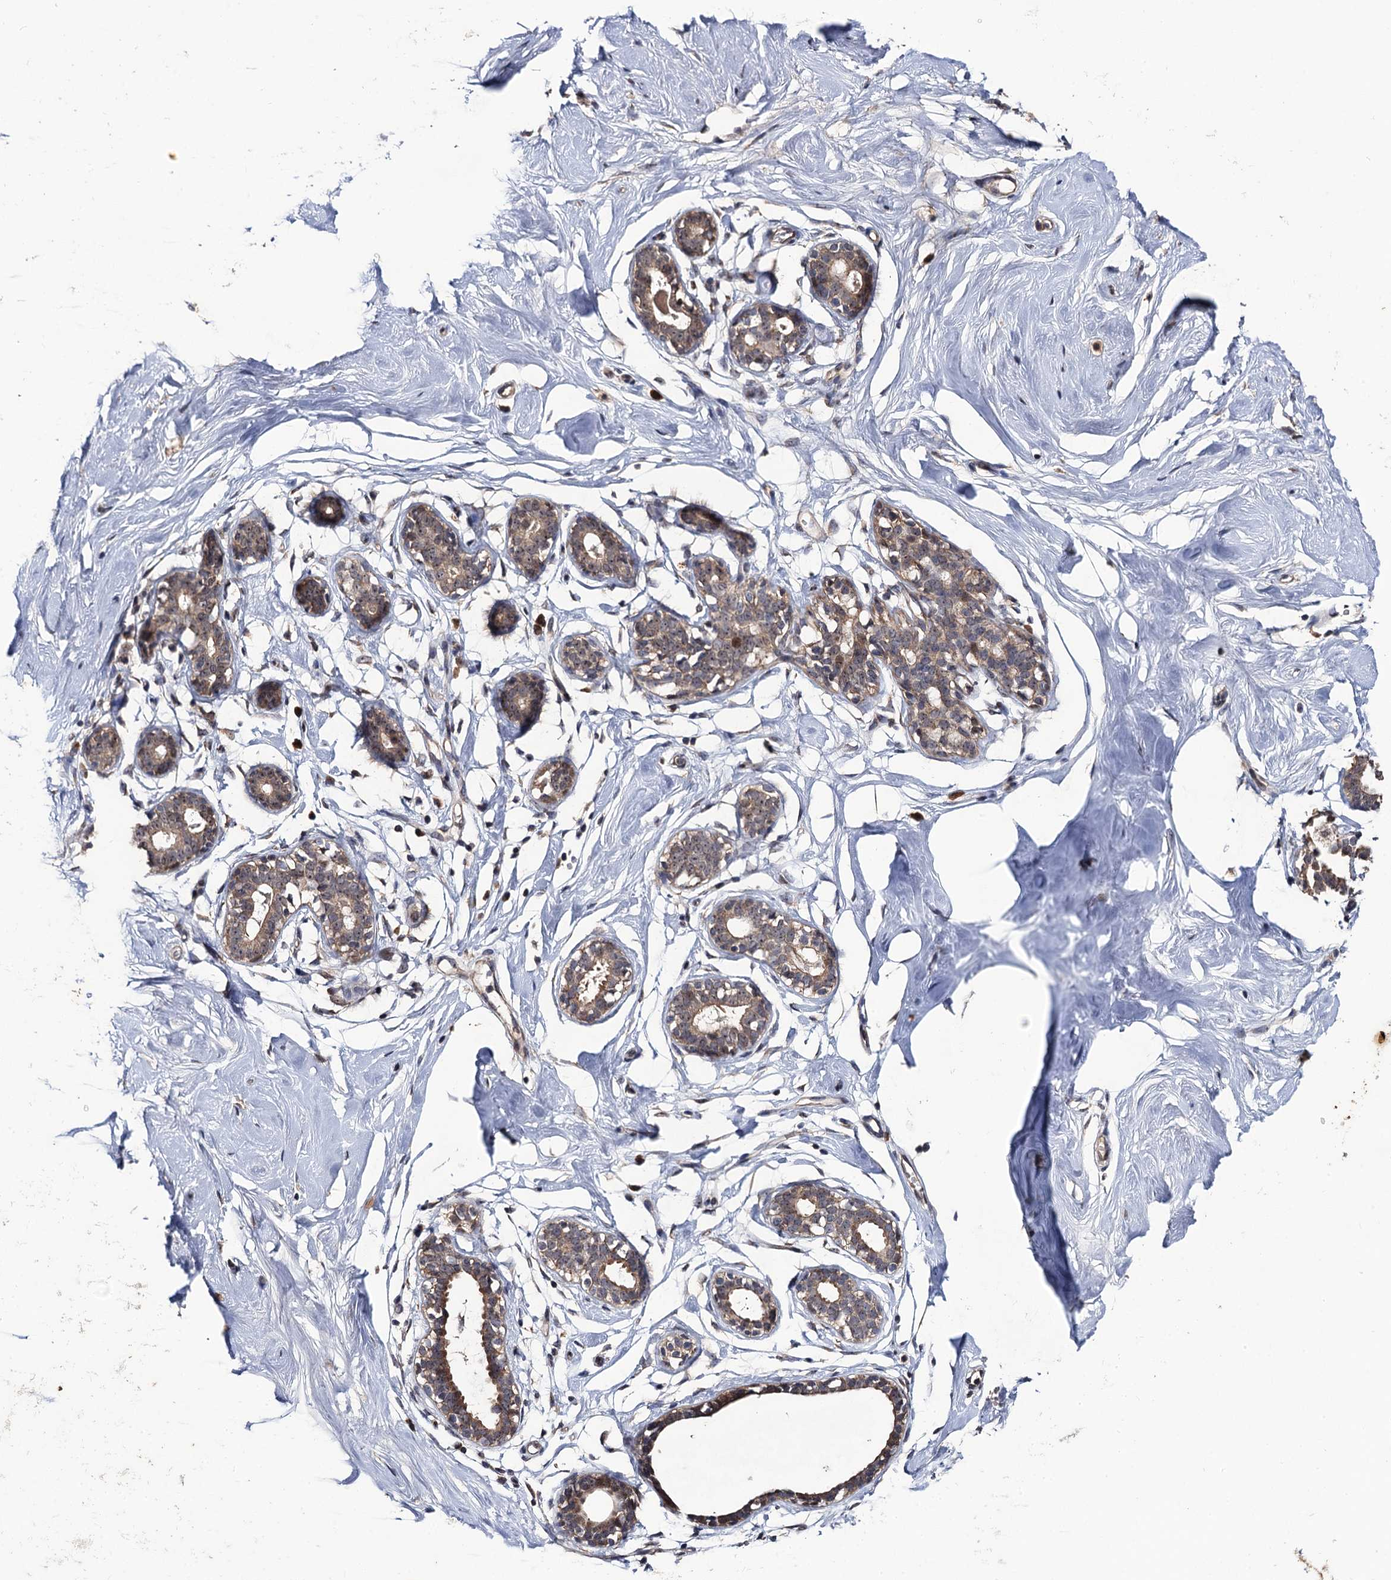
{"staining": {"intensity": "negative", "quantity": "none", "location": "none"}, "tissue": "breast", "cell_type": "Adipocytes", "image_type": "normal", "snomed": [{"axis": "morphology", "description": "Normal tissue, NOS"}, {"axis": "morphology", "description": "Adenoma, NOS"}, {"axis": "topography", "description": "Breast"}], "caption": "Adipocytes are negative for protein expression in unremarkable human breast. (DAB immunohistochemistry (IHC) with hematoxylin counter stain).", "gene": "LRRC63", "patient": {"sex": "female", "age": 23}}